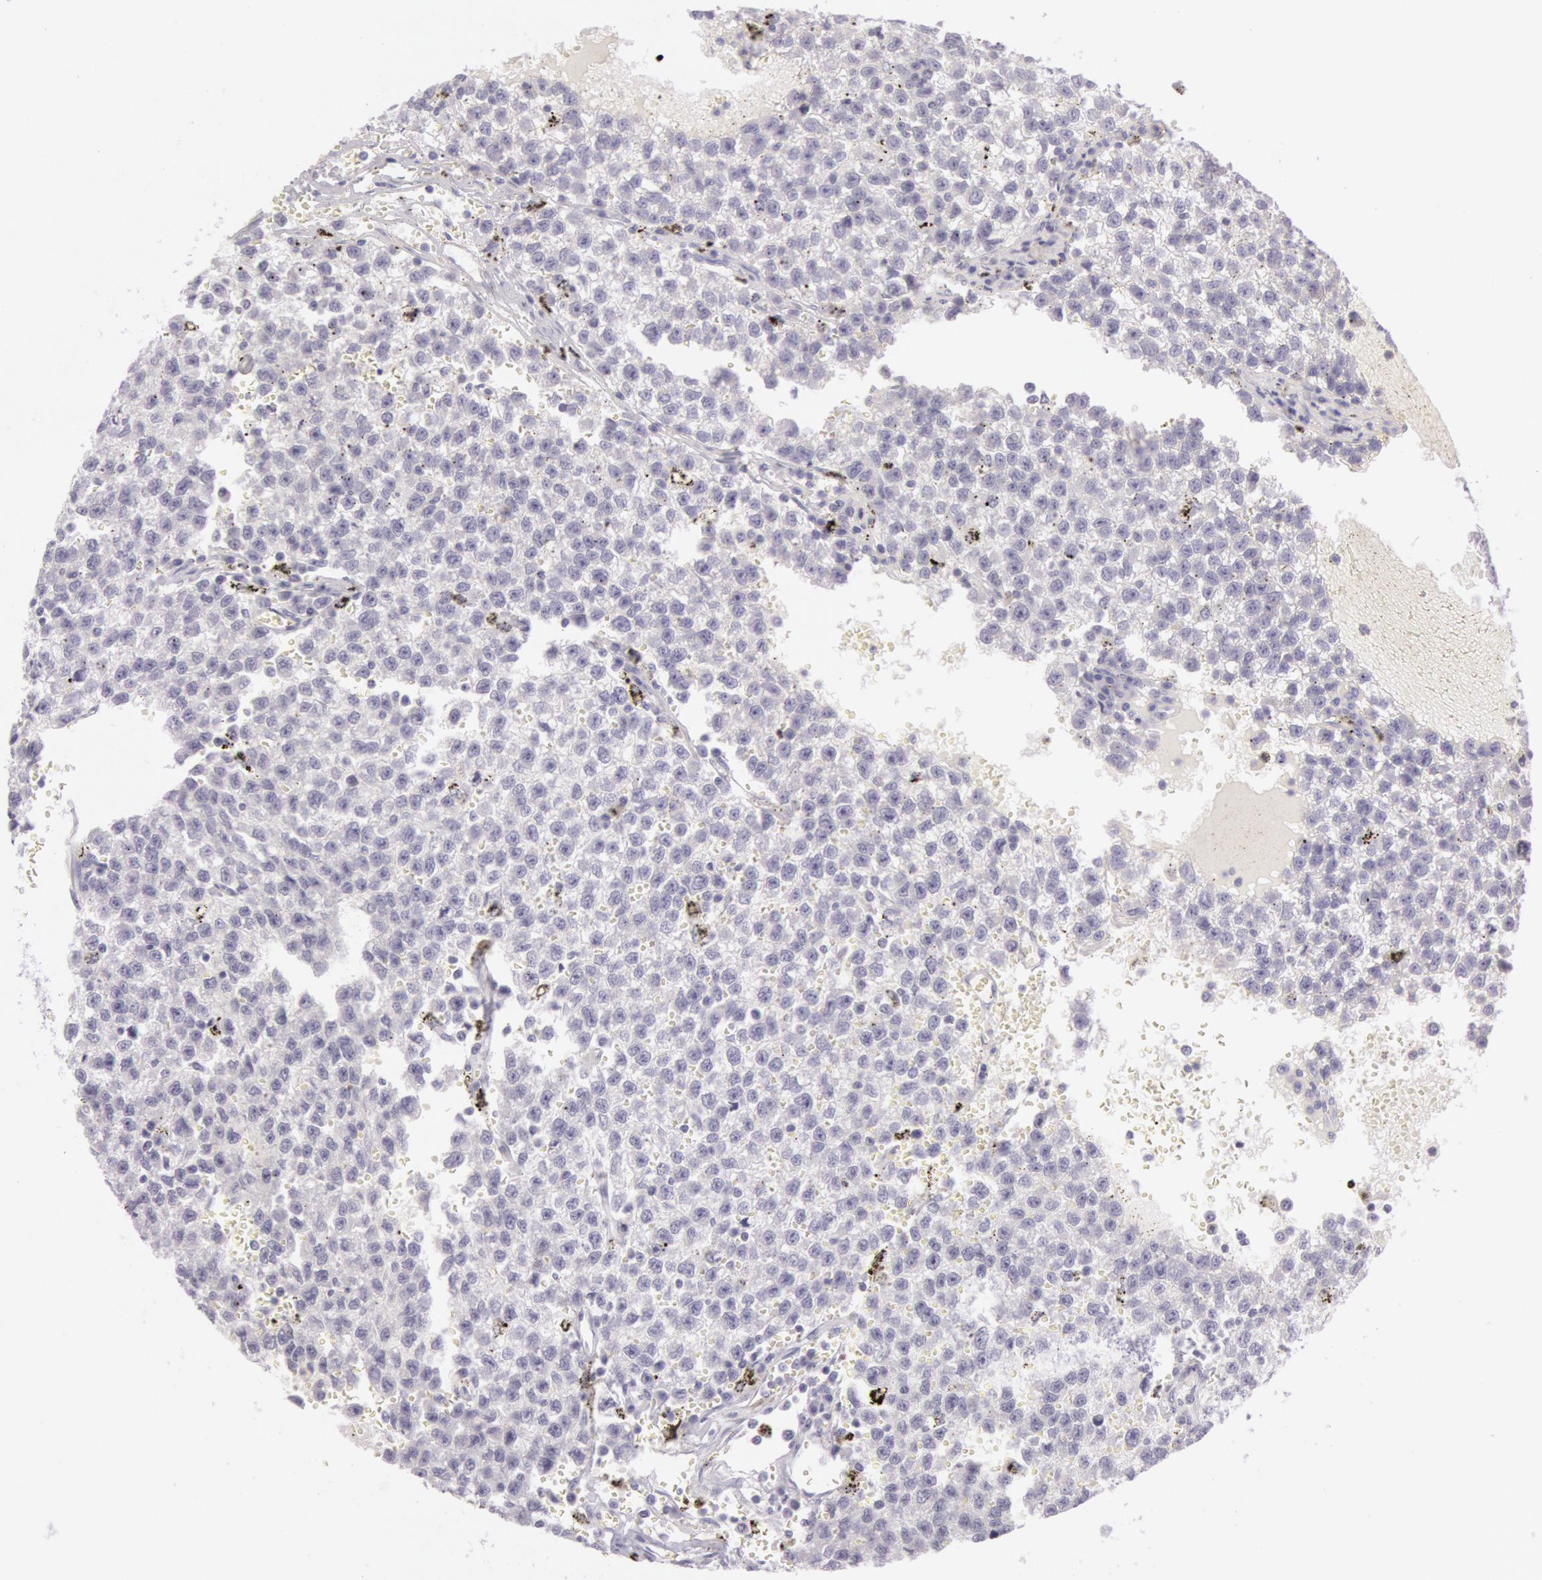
{"staining": {"intensity": "negative", "quantity": "none", "location": "none"}, "tissue": "testis cancer", "cell_type": "Tumor cells", "image_type": "cancer", "snomed": [{"axis": "morphology", "description": "Seminoma, NOS"}, {"axis": "topography", "description": "Testis"}], "caption": "Tumor cells are negative for protein expression in human seminoma (testis).", "gene": "CKB", "patient": {"sex": "male", "age": 35}}